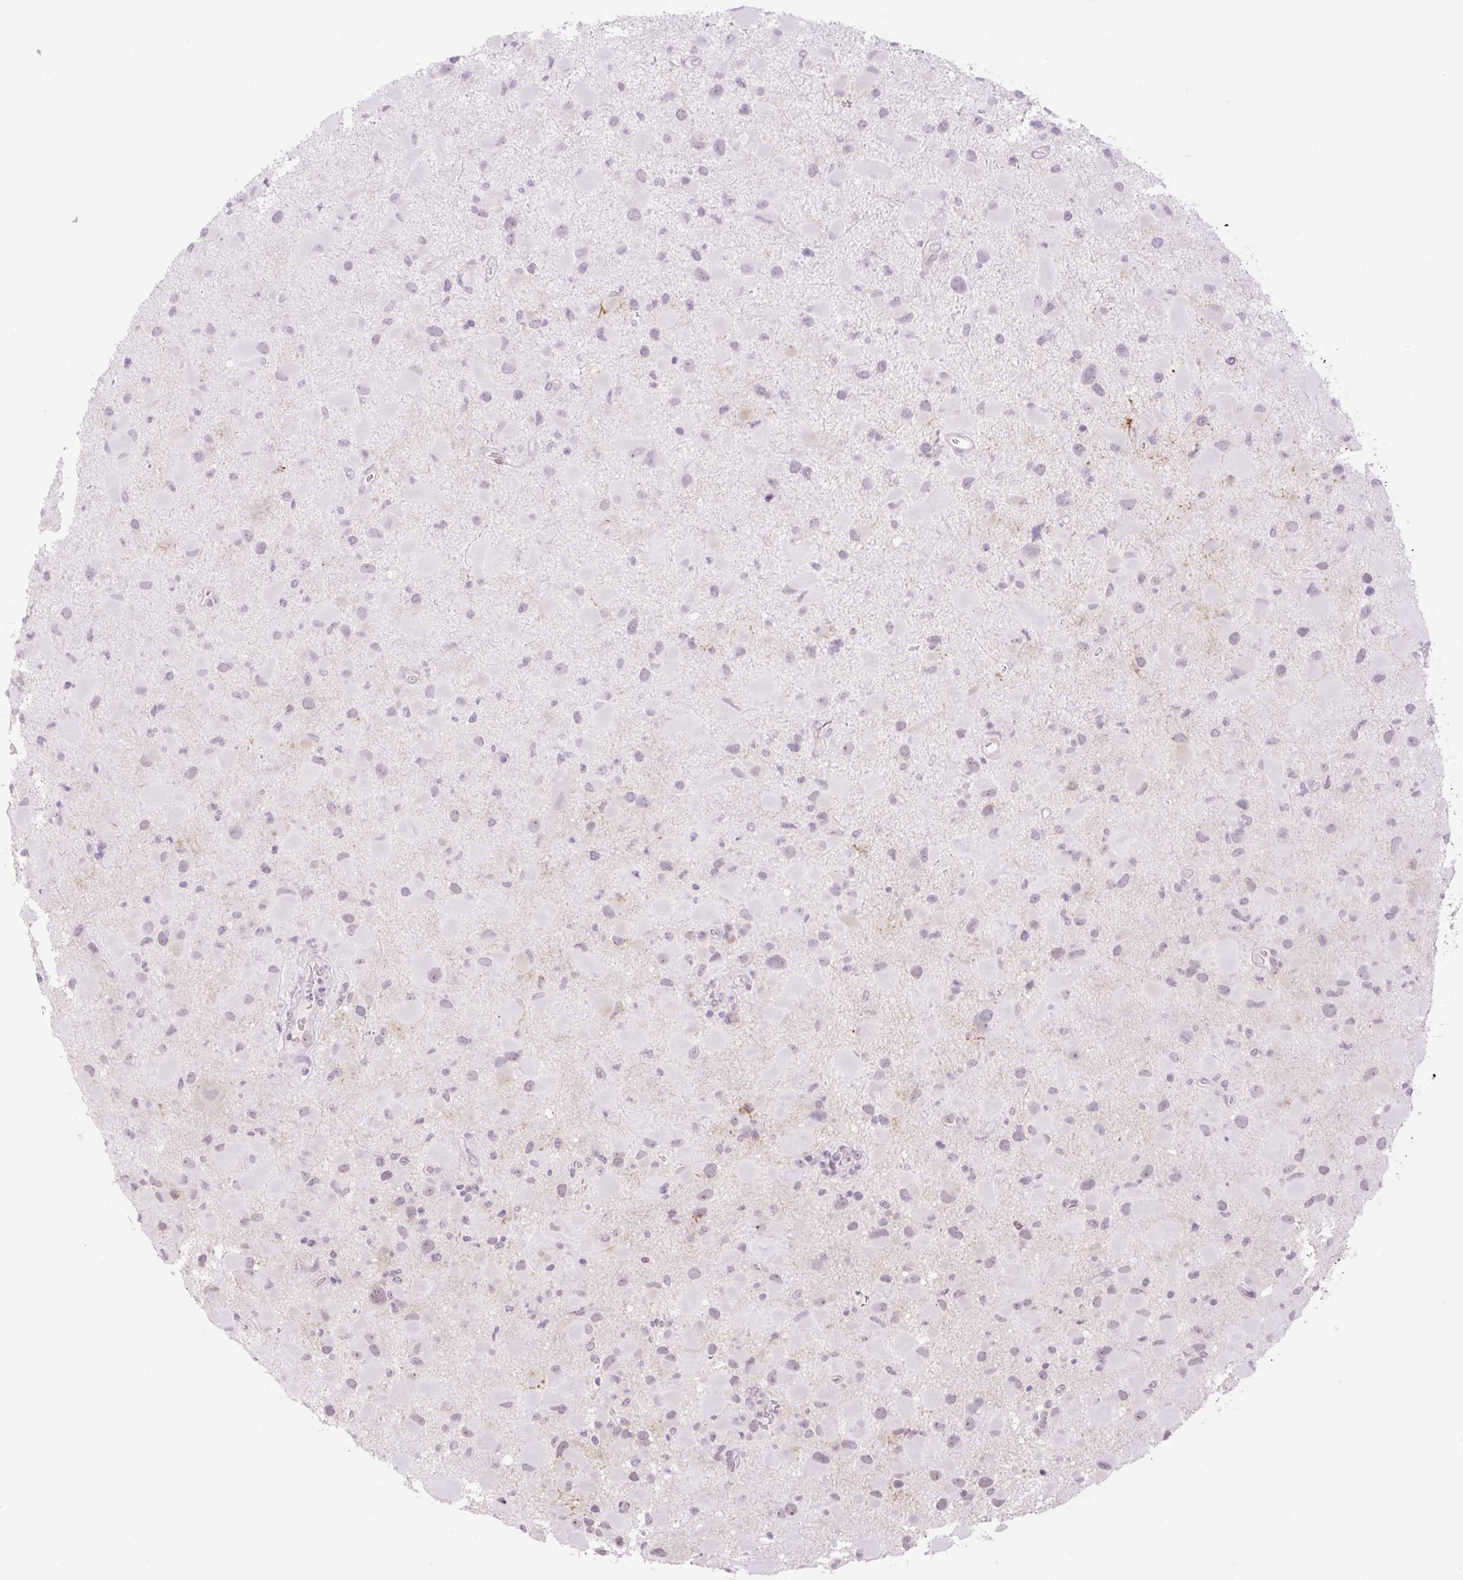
{"staining": {"intensity": "weak", "quantity": "25%-75%", "location": "nuclear"}, "tissue": "glioma", "cell_type": "Tumor cells", "image_type": "cancer", "snomed": [{"axis": "morphology", "description": "Glioma, malignant, Low grade"}, {"axis": "topography", "description": "Brain"}], "caption": "Glioma was stained to show a protein in brown. There is low levels of weak nuclear expression in approximately 25%-75% of tumor cells. (DAB (3,3'-diaminobenzidine) IHC, brown staining for protein, blue staining for nuclei).", "gene": "ZNF417", "patient": {"sex": "female", "age": 32}}